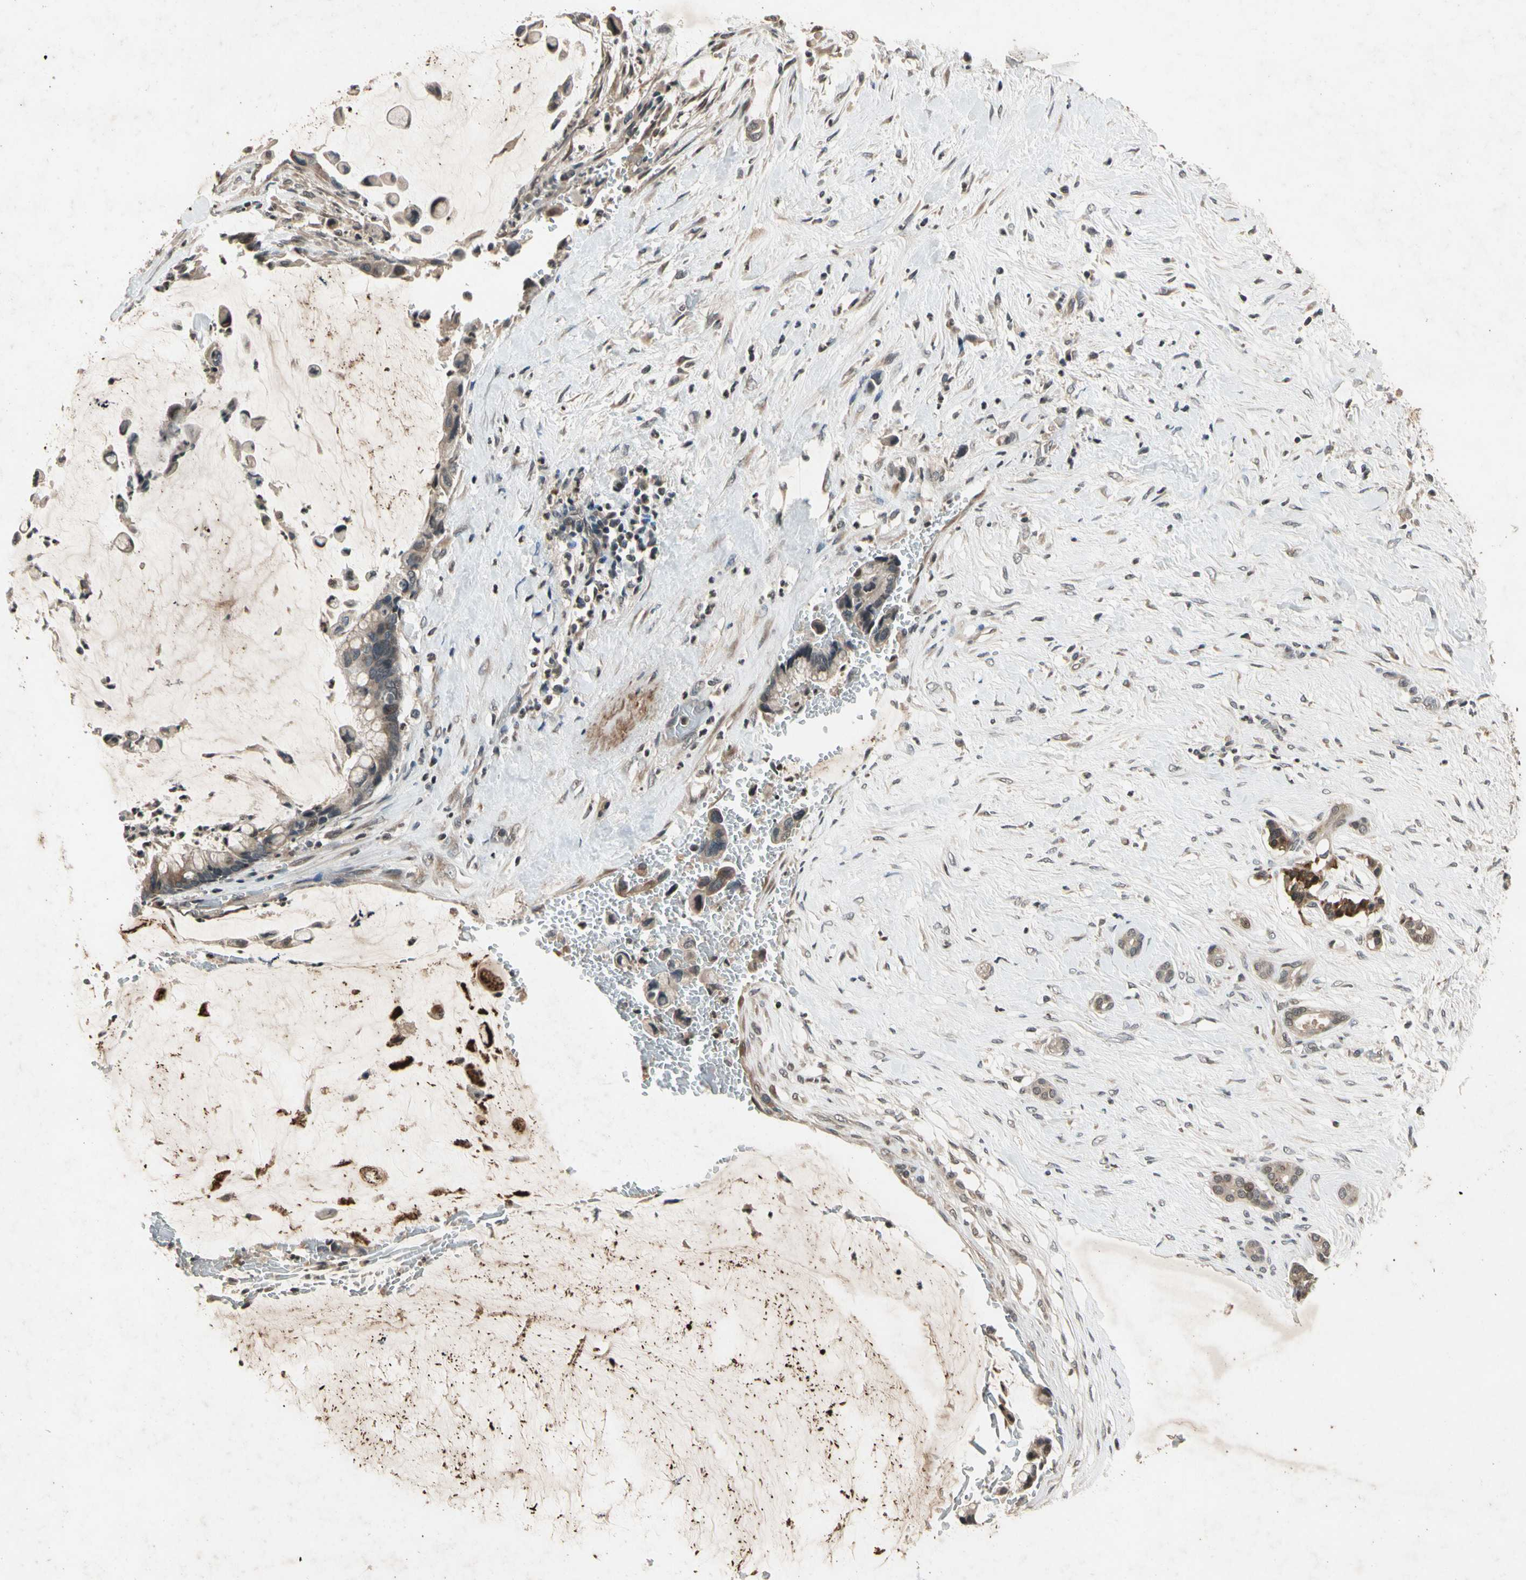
{"staining": {"intensity": "moderate", "quantity": ">75%", "location": "cytoplasmic/membranous"}, "tissue": "pancreatic cancer", "cell_type": "Tumor cells", "image_type": "cancer", "snomed": [{"axis": "morphology", "description": "Adenocarcinoma, NOS"}, {"axis": "topography", "description": "Pancreas"}], "caption": "Pancreatic cancer (adenocarcinoma) stained with immunohistochemistry exhibits moderate cytoplasmic/membranous expression in approximately >75% of tumor cells.", "gene": "DPY19L3", "patient": {"sex": "male", "age": 41}}